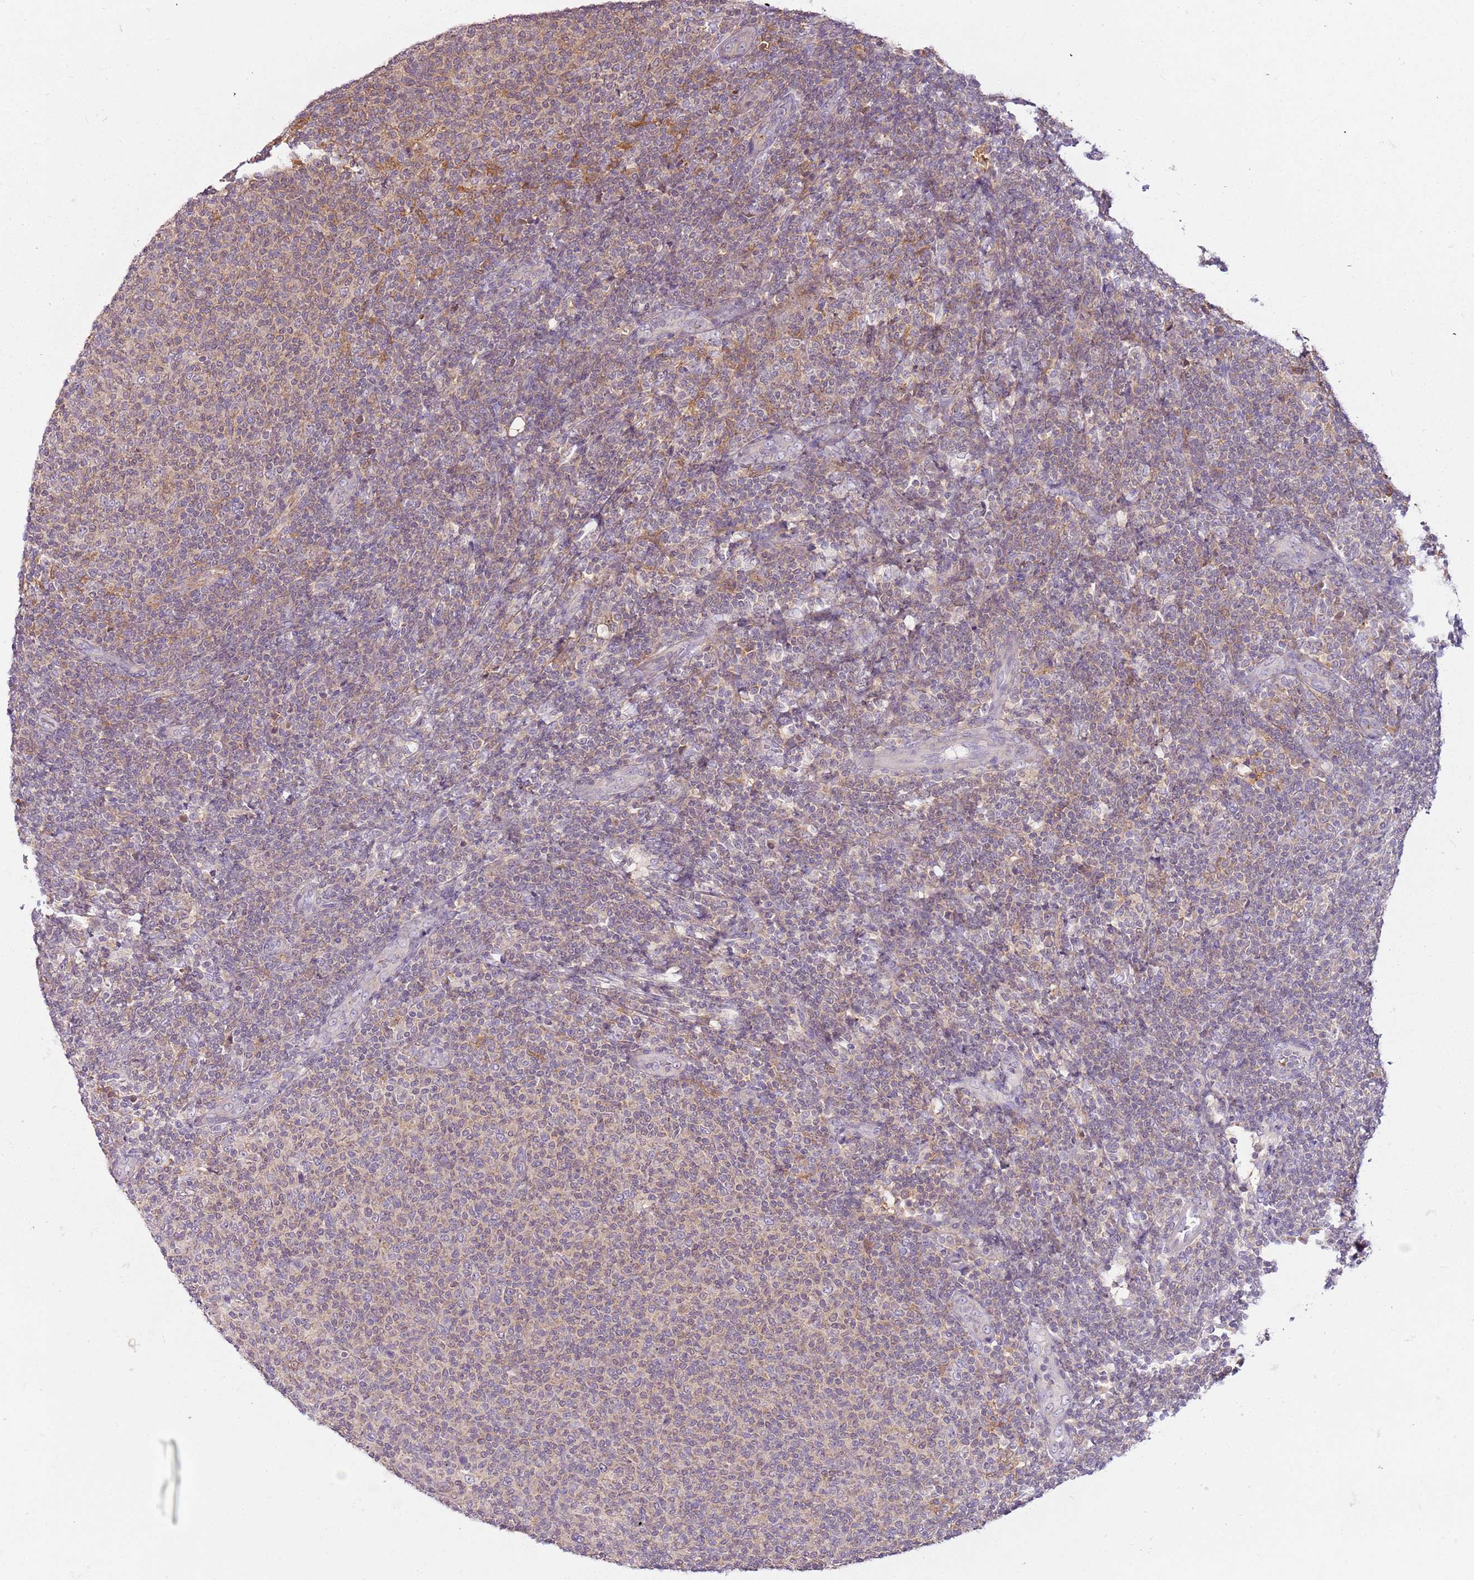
{"staining": {"intensity": "weak", "quantity": "25%-75%", "location": "cytoplasmic/membranous"}, "tissue": "lymphoma", "cell_type": "Tumor cells", "image_type": "cancer", "snomed": [{"axis": "morphology", "description": "Malignant lymphoma, non-Hodgkin's type, Low grade"}, {"axis": "topography", "description": "Lymph node"}], "caption": "This image shows low-grade malignant lymphoma, non-Hodgkin's type stained with immunohistochemistry to label a protein in brown. The cytoplasmic/membranous of tumor cells show weak positivity for the protein. Nuclei are counter-stained blue.", "gene": "CAPN7", "patient": {"sex": "male", "age": 66}}